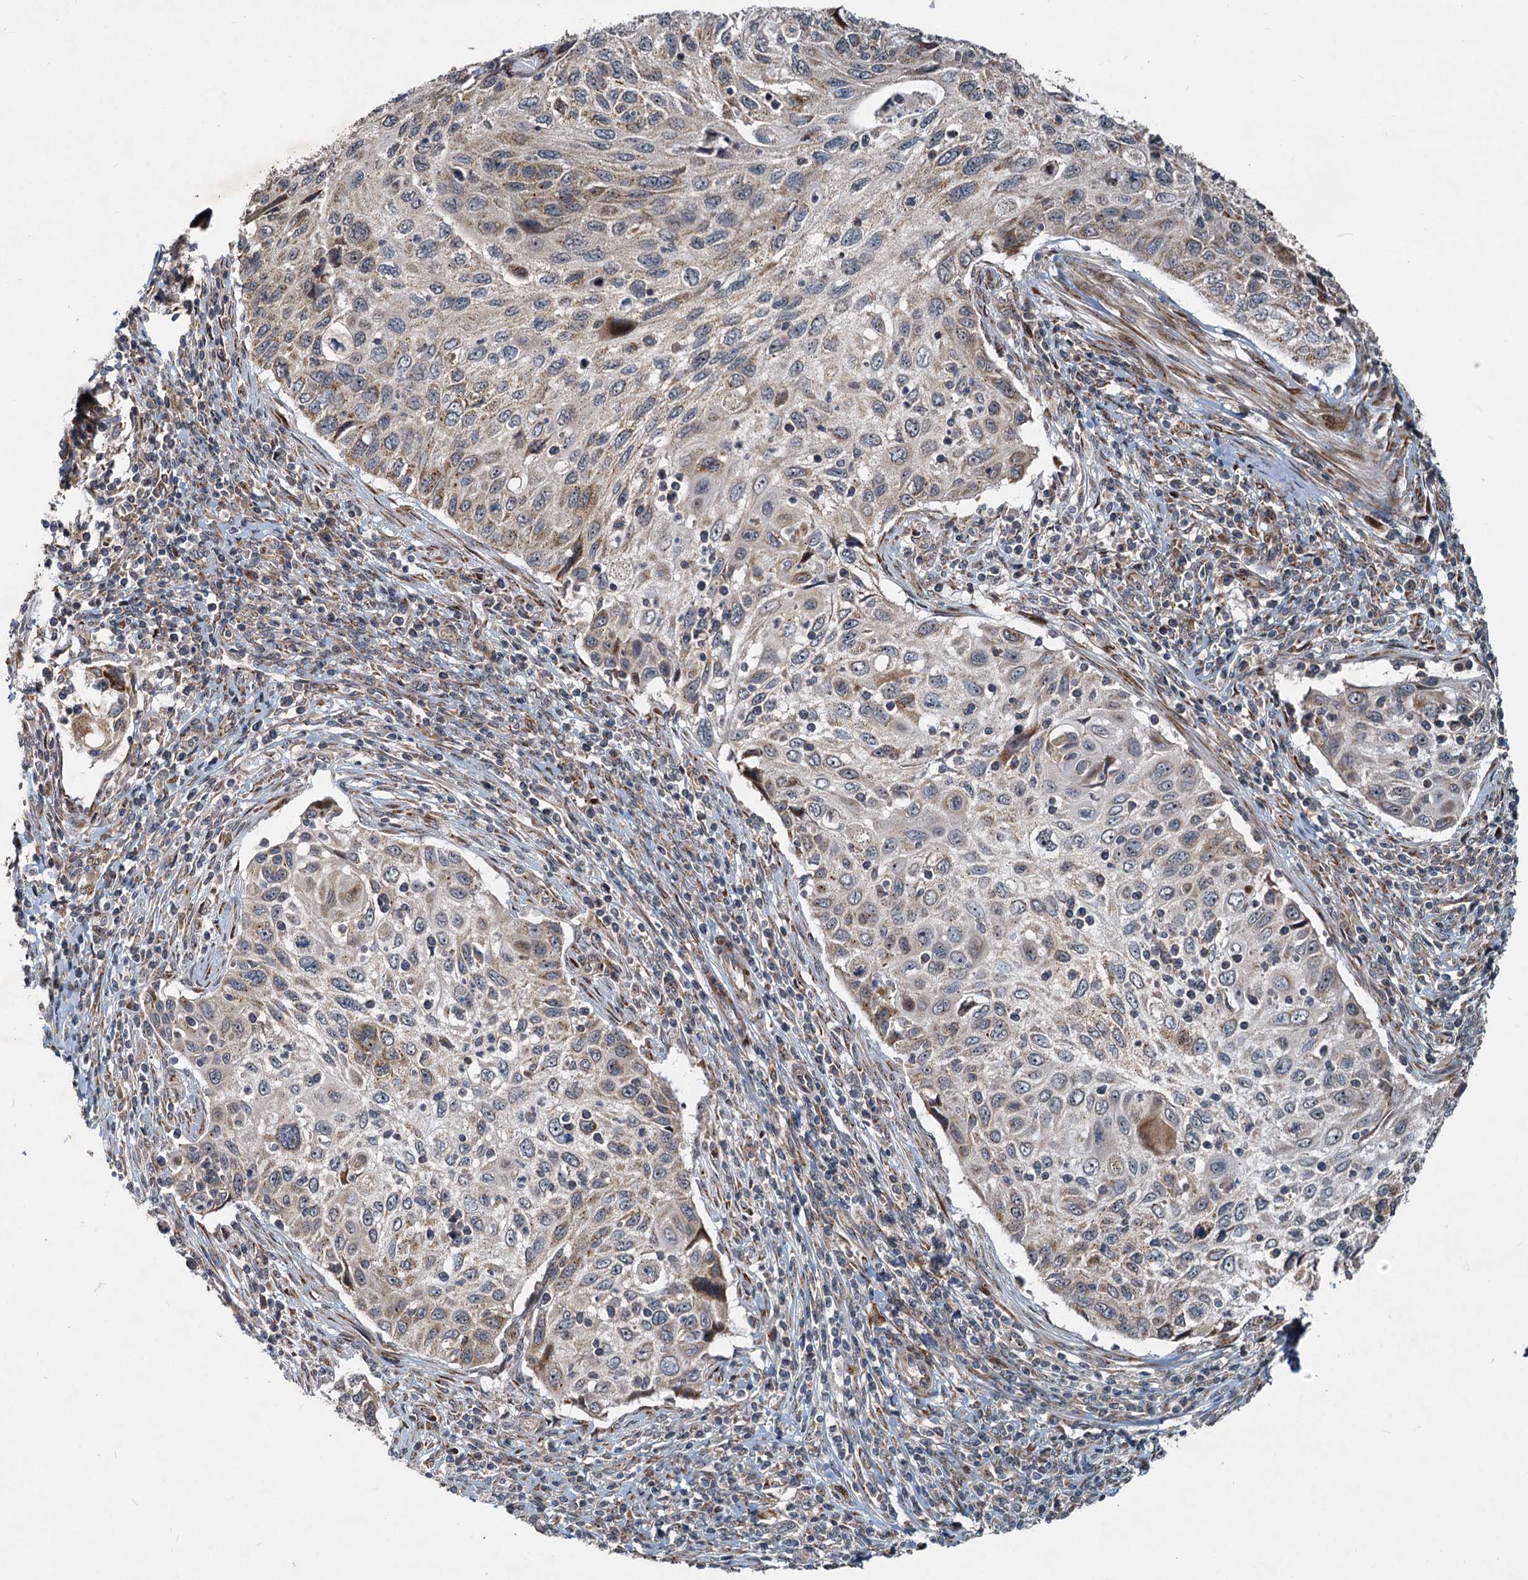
{"staining": {"intensity": "moderate", "quantity": "<25%", "location": "cytoplasmic/membranous"}, "tissue": "cervical cancer", "cell_type": "Tumor cells", "image_type": "cancer", "snomed": [{"axis": "morphology", "description": "Squamous cell carcinoma, NOS"}, {"axis": "topography", "description": "Cervix"}], "caption": "Approximately <25% of tumor cells in human cervical squamous cell carcinoma display moderate cytoplasmic/membranous protein positivity as visualized by brown immunohistochemical staining.", "gene": "CEP68", "patient": {"sex": "female", "age": 70}}